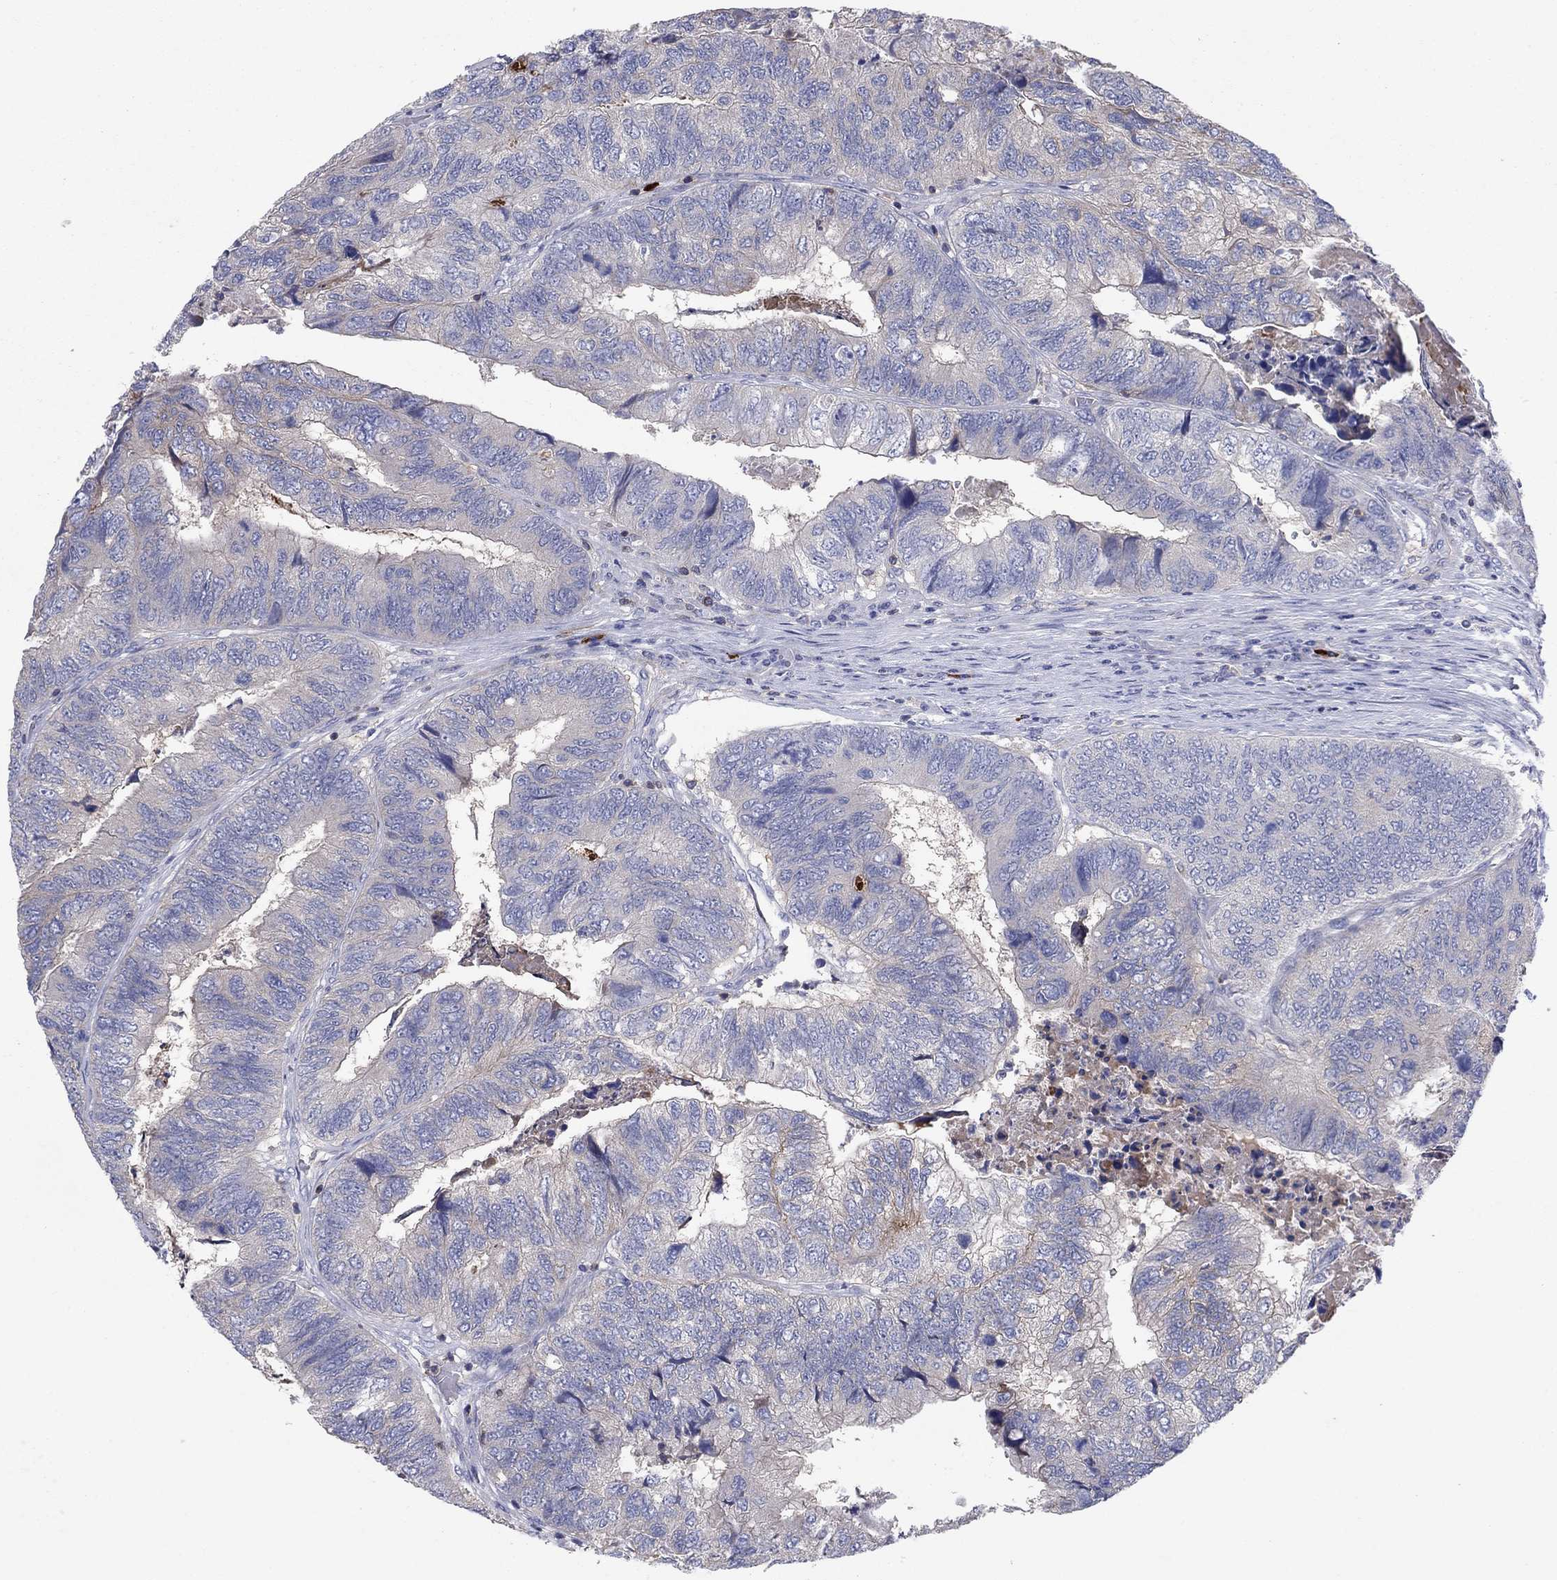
{"staining": {"intensity": "negative", "quantity": "none", "location": "none"}, "tissue": "colorectal cancer", "cell_type": "Tumor cells", "image_type": "cancer", "snomed": [{"axis": "morphology", "description": "Adenocarcinoma, NOS"}, {"axis": "topography", "description": "Colon"}], "caption": "There is no significant expression in tumor cells of colorectal cancer. The staining was performed using DAB (3,3'-diaminobenzidine) to visualize the protein expression in brown, while the nuclei were stained in blue with hematoxylin (Magnification: 20x).", "gene": "PVR", "patient": {"sex": "female", "age": 67}}